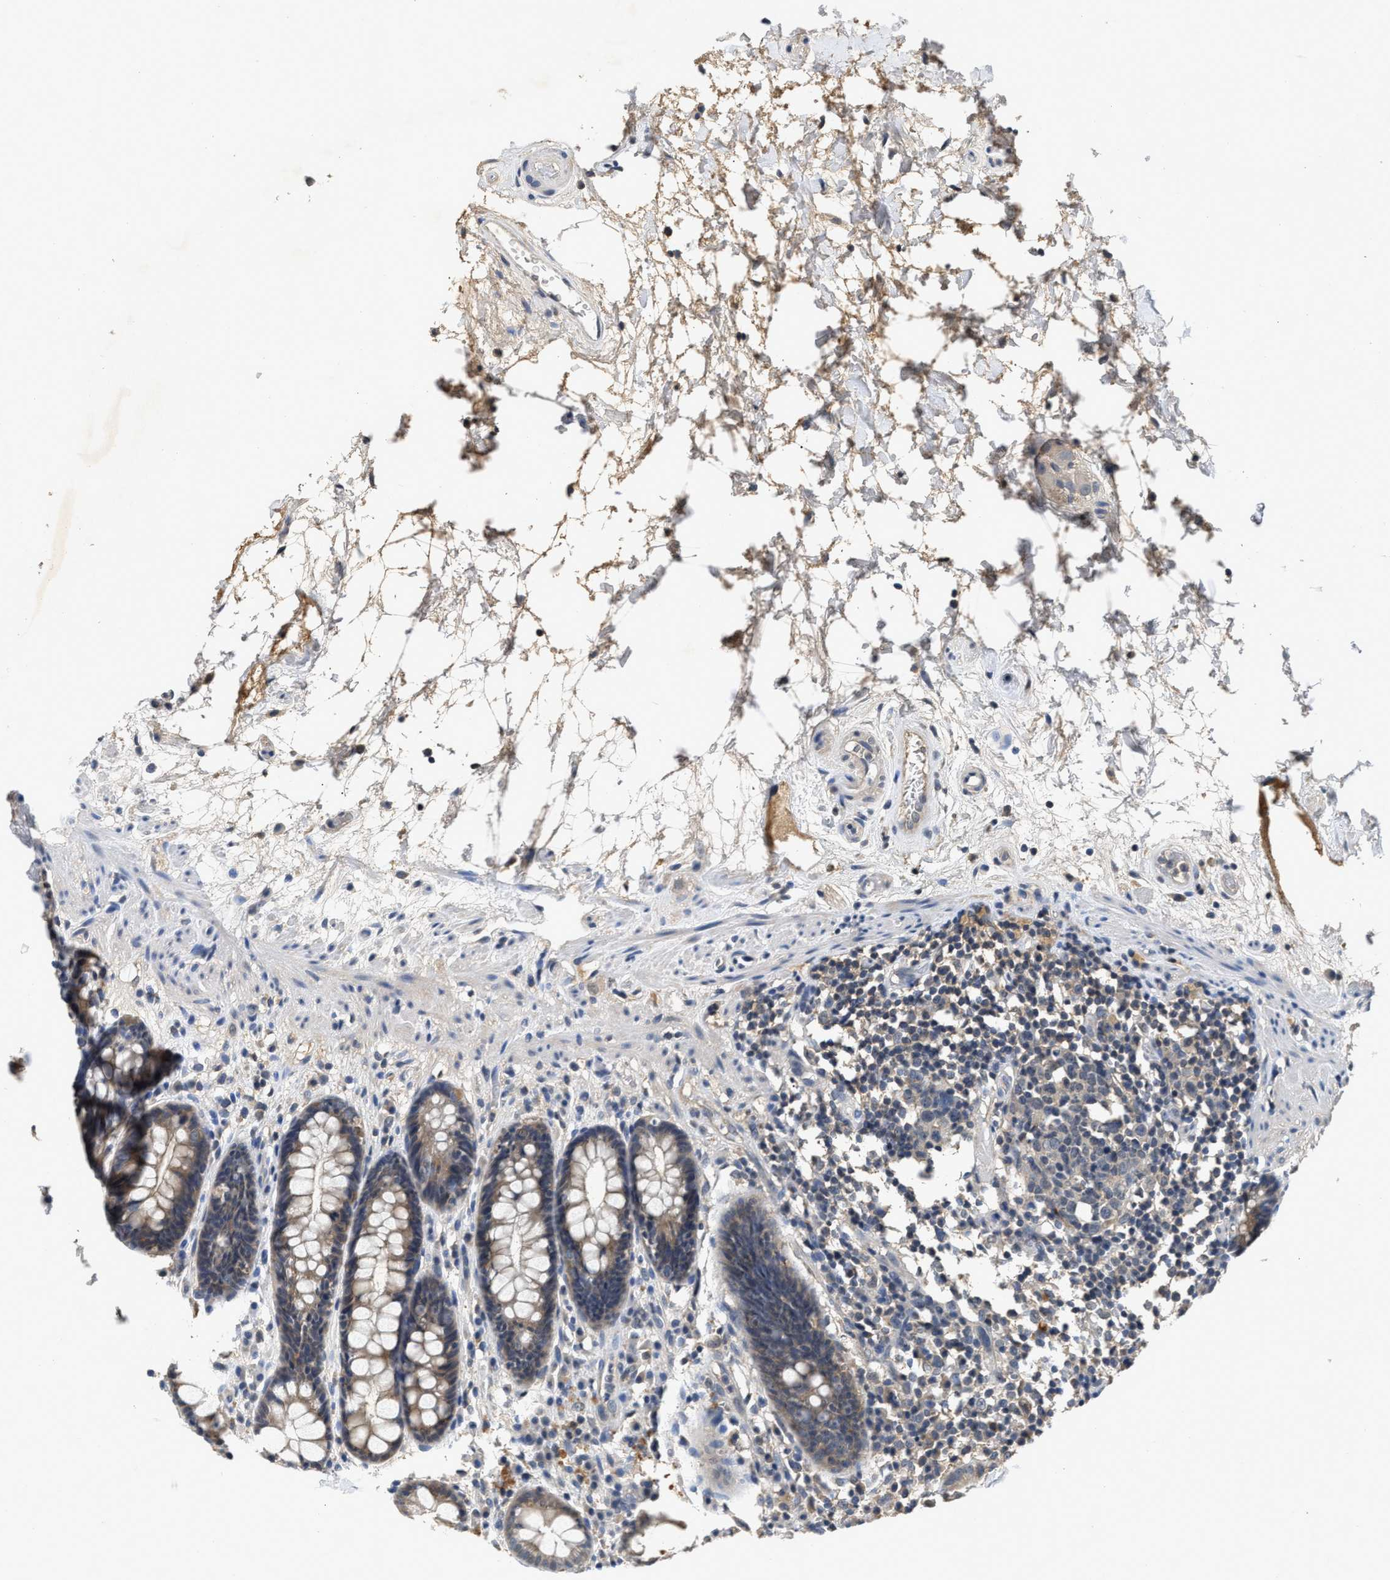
{"staining": {"intensity": "moderate", "quantity": ">75%", "location": "cytoplasmic/membranous"}, "tissue": "rectum", "cell_type": "Glandular cells", "image_type": "normal", "snomed": [{"axis": "morphology", "description": "Normal tissue, NOS"}, {"axis": "topography", "description": "Rectum"}], "caption": "The histopathology image demonstrates immunohistochemical staining of benign rectum. There is moderate cytoplasmic/membranous expression is appreciated in approximately >75% of glandular cells.", "gene": "INHA", "patient": {"sex": "male", "age": 64}}